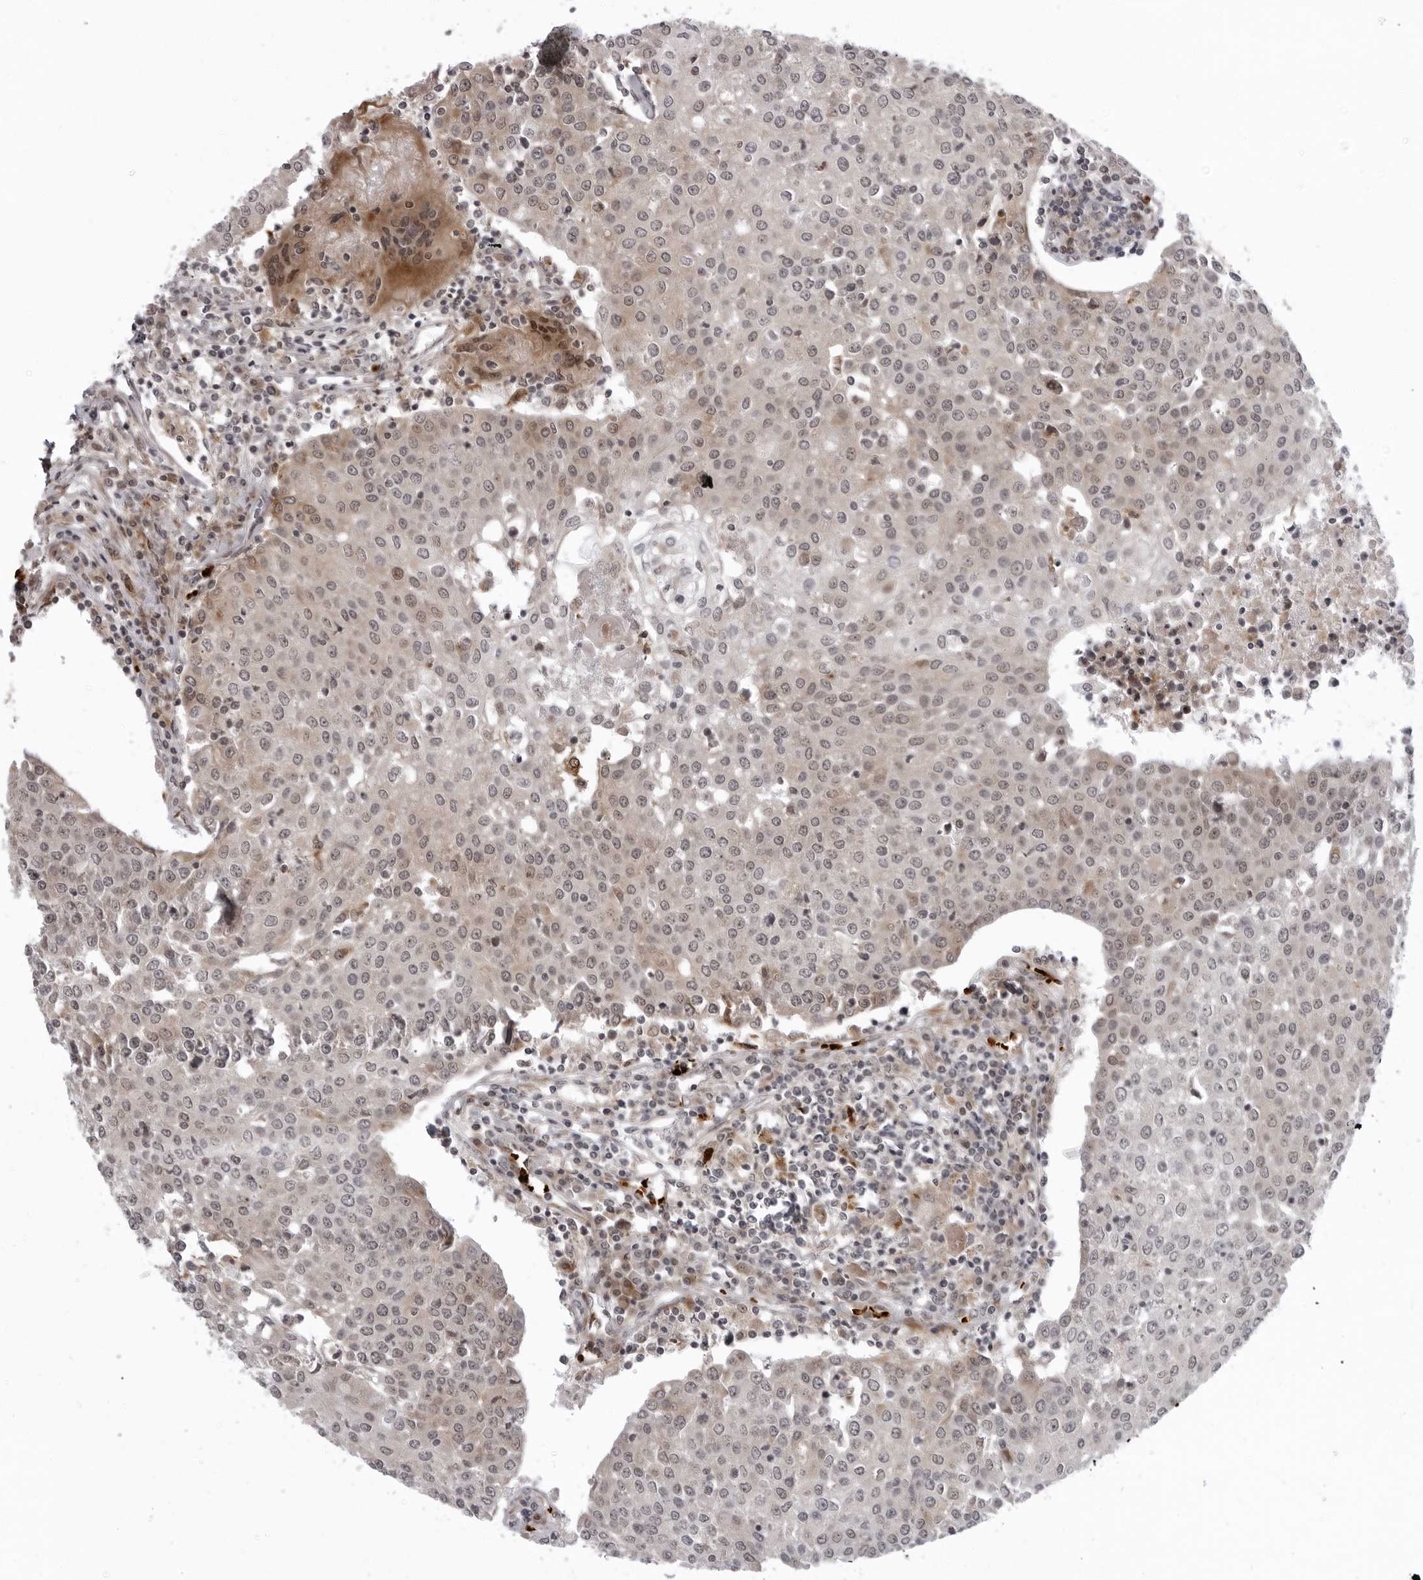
{"staining": {"intensity": "weak", "quantity": "<25%", "location": "cytoplasmic/membranous"}, "tissue": "urothelial cancer", "cell_type": "Tumor cells", "image_type": "cancer", "snomed": [{"axis": "morphology", "description": "Urothelial carcinoma, High grade"}, {"axis": "topography", "description": "Urinary bladder"}], "caption": "This is an IHC micrograph of urothelial cancer. There is no expression in tumor cells.", "gene": "THOP1", "patient": {"sex": "female", "age": 85}}